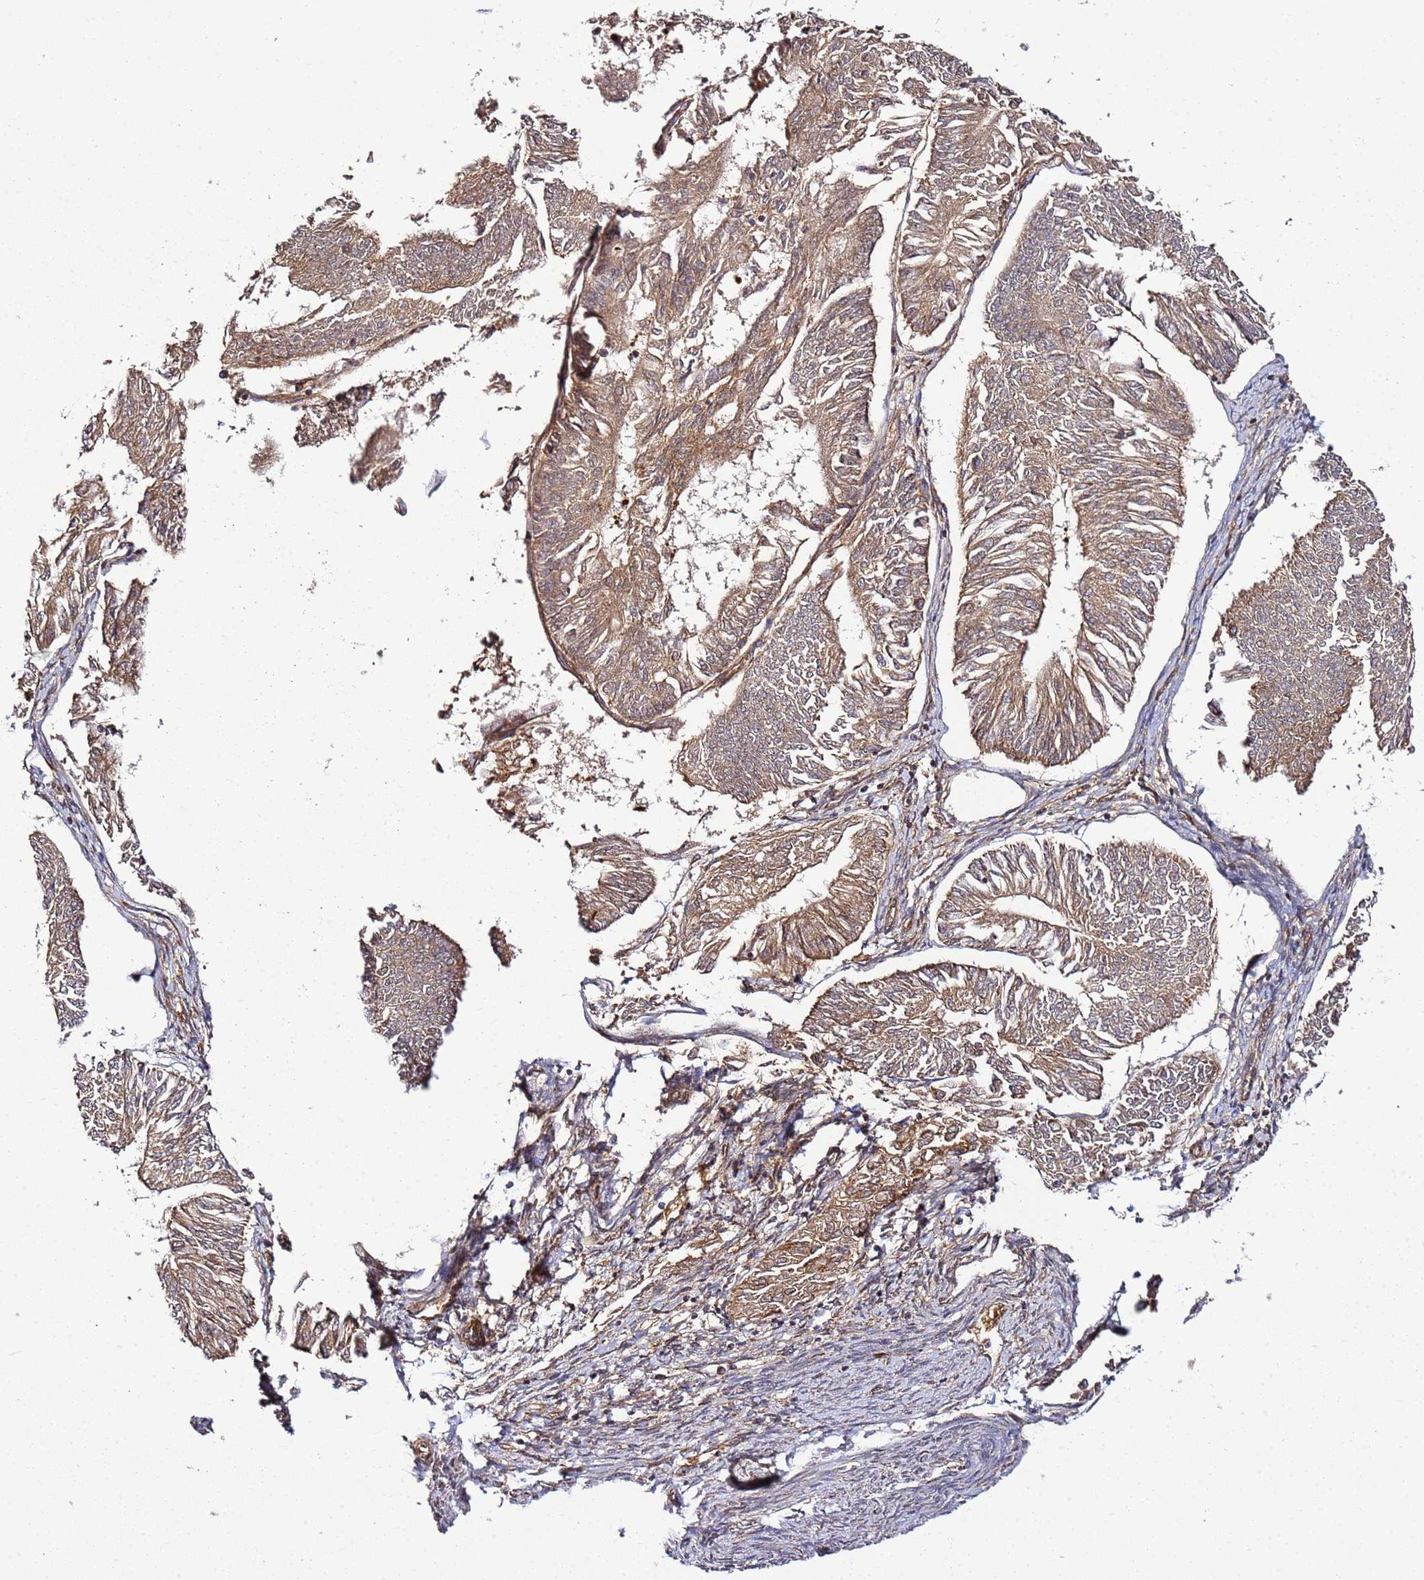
{"staining": {"intensity": "moderate", "quantity": ">75%", "location": "cytoplasmic/membranous"}, "tissue": "endometrial cancer", "cell_type": "Tumor cells", "image_type": "cancer", "snomed": [{"axis": "morphology", "description": "Adenocarcinoma, NOS"}, {"axis": "topography", "description": "Endometrium"}], "caption": "Immunohistochemistry (IHC) staining of adenocarcinoma (endometrial), which shows medium levels of moderate cytoplasmic/membranous staining in about >75% of tumor cells indicating moderate cytoplasmic/membranous protein staining. The staining was performed using DAB (brown) for protein detection and nuclei were counterstained in hematoxylin (blue).", "gene": "TM2D2", "patient": {"sex": "female", "age": 58}}